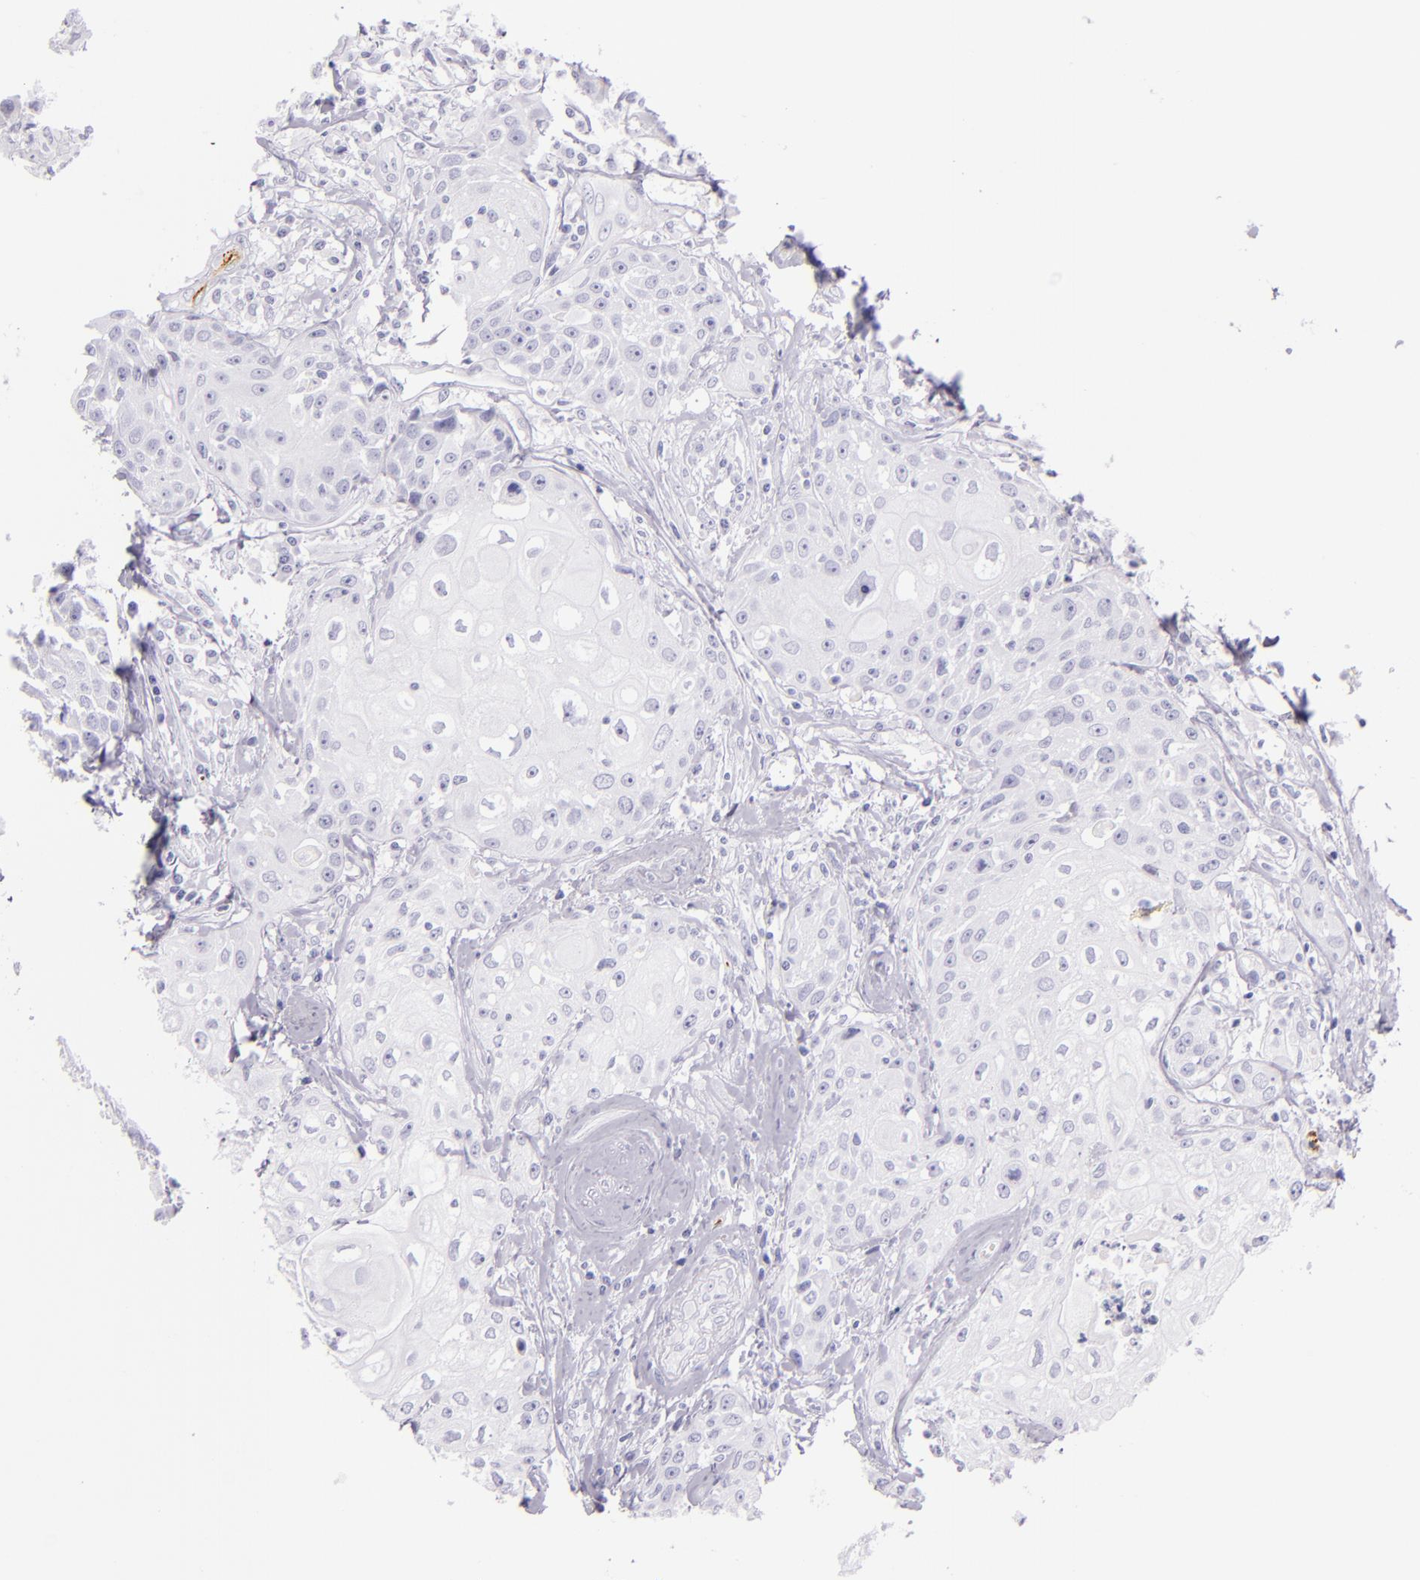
{"staining": {"intensity": "negative", "quantity": "none", "location": "none"}, "tissue": "head and neck cancer", "cell_type": "Tumor cells", "image_type": "cancer", "snomed": [{"axis": "morphology", "description": "Squamous cell carcinoma, NOS"}, {"axis": "topography", "description": "Oral tissue"}, {"axis": "topography", "description": "Head-Neck"}], "caption": "Immunohistochemical staining of squamous cell carcinoma (head and neck) shows no significant positivity in tumor cells.", "gene": "SELP", "patient": {"sex": "female", "age": 82}}